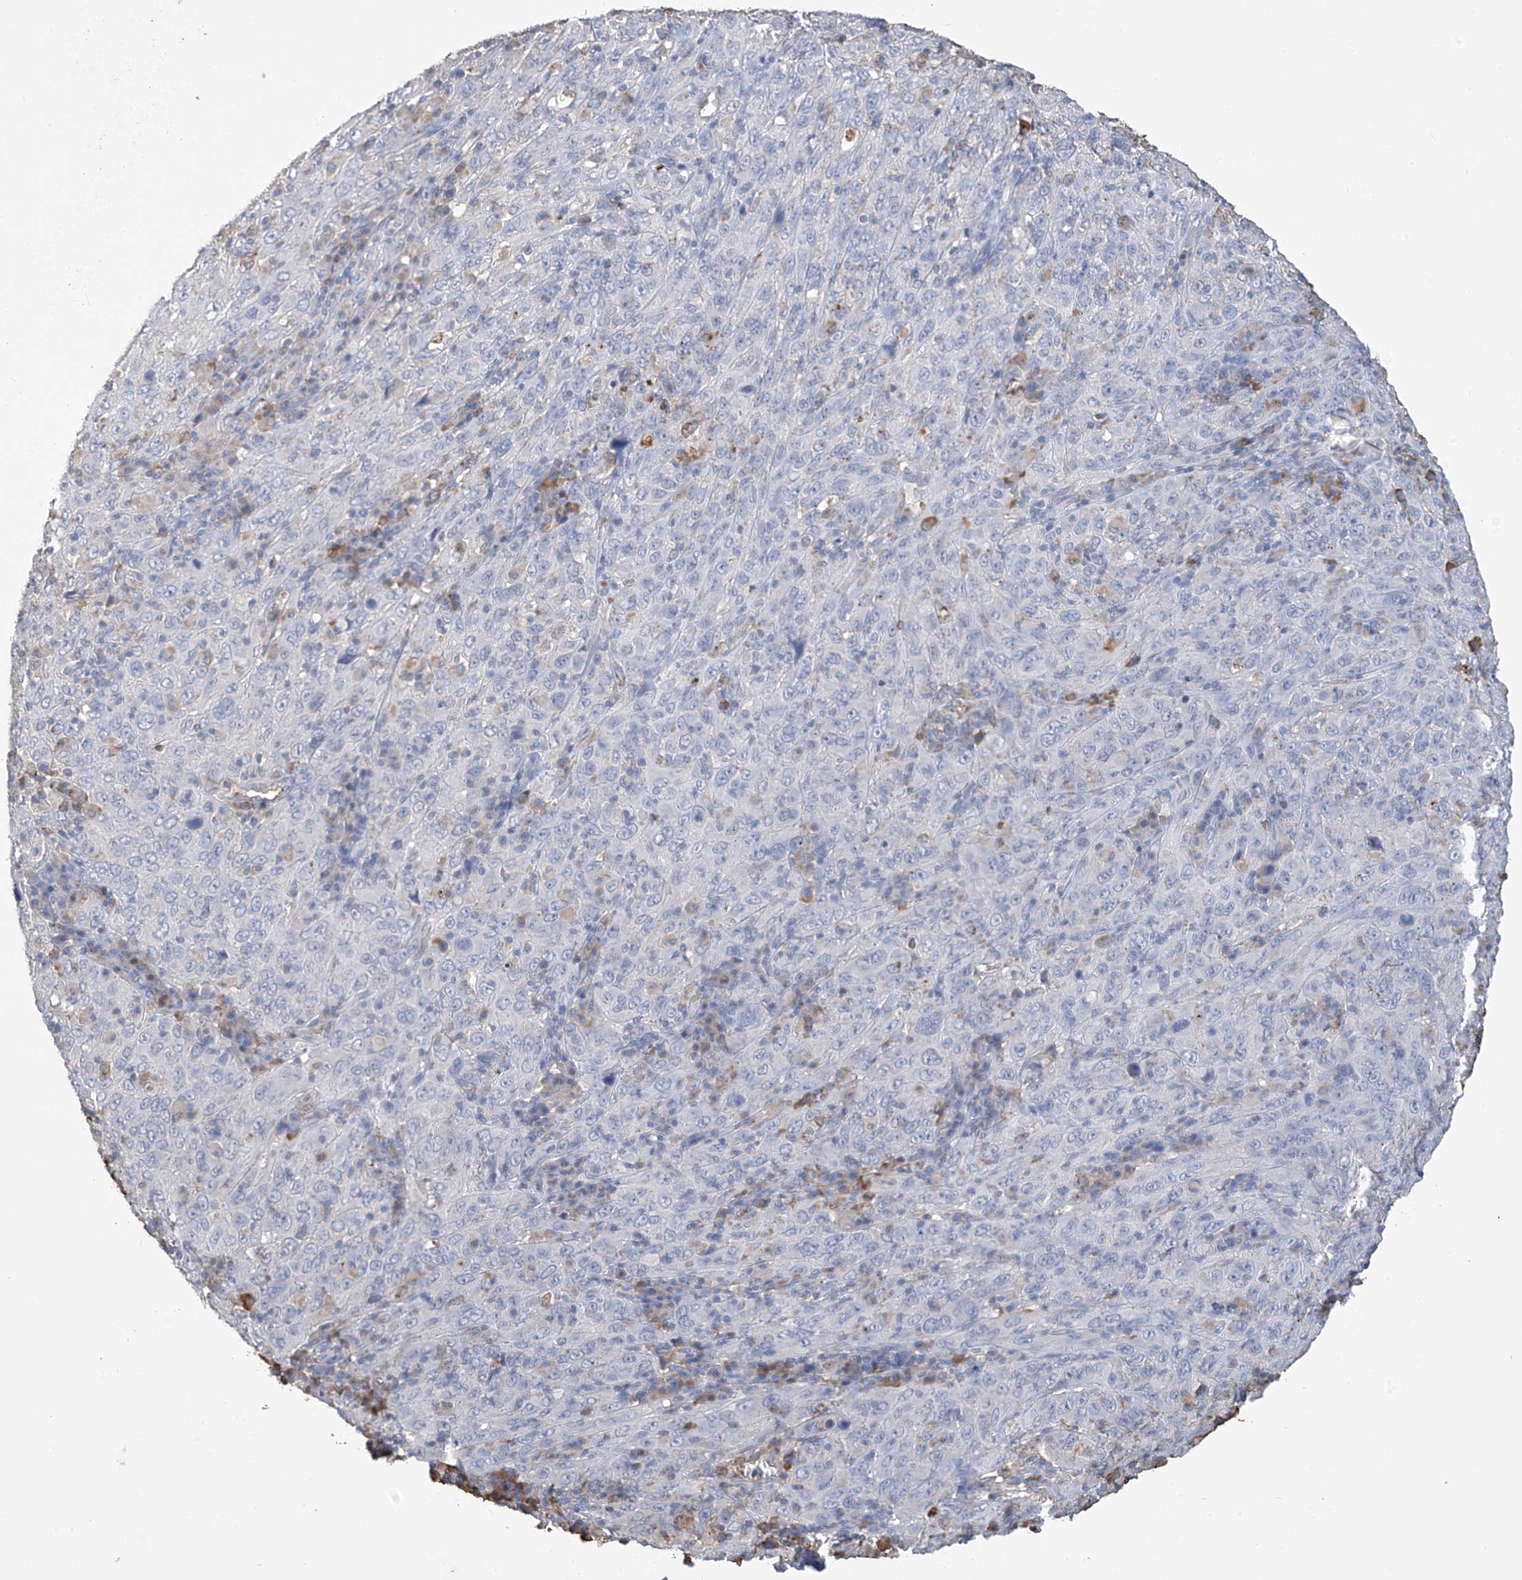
{"staining": {"intensity": "negative", "quantity": "none", "location": "none"}, "tissue": "cervical cancer", "cell_type": "Tumor cells", "image_type": "cancer", "snomed": [{"axis": "morphology", "description": "Squamous cell carcinoma, NOS"}, {"axis": "topography", "description": "Cervix"}], "caption": "Tumor cells are negative for protein expression in human squamous cell carcinoma (cervical).", "gene": "OGT", "patient": {"sex": "female", "age": 46}}